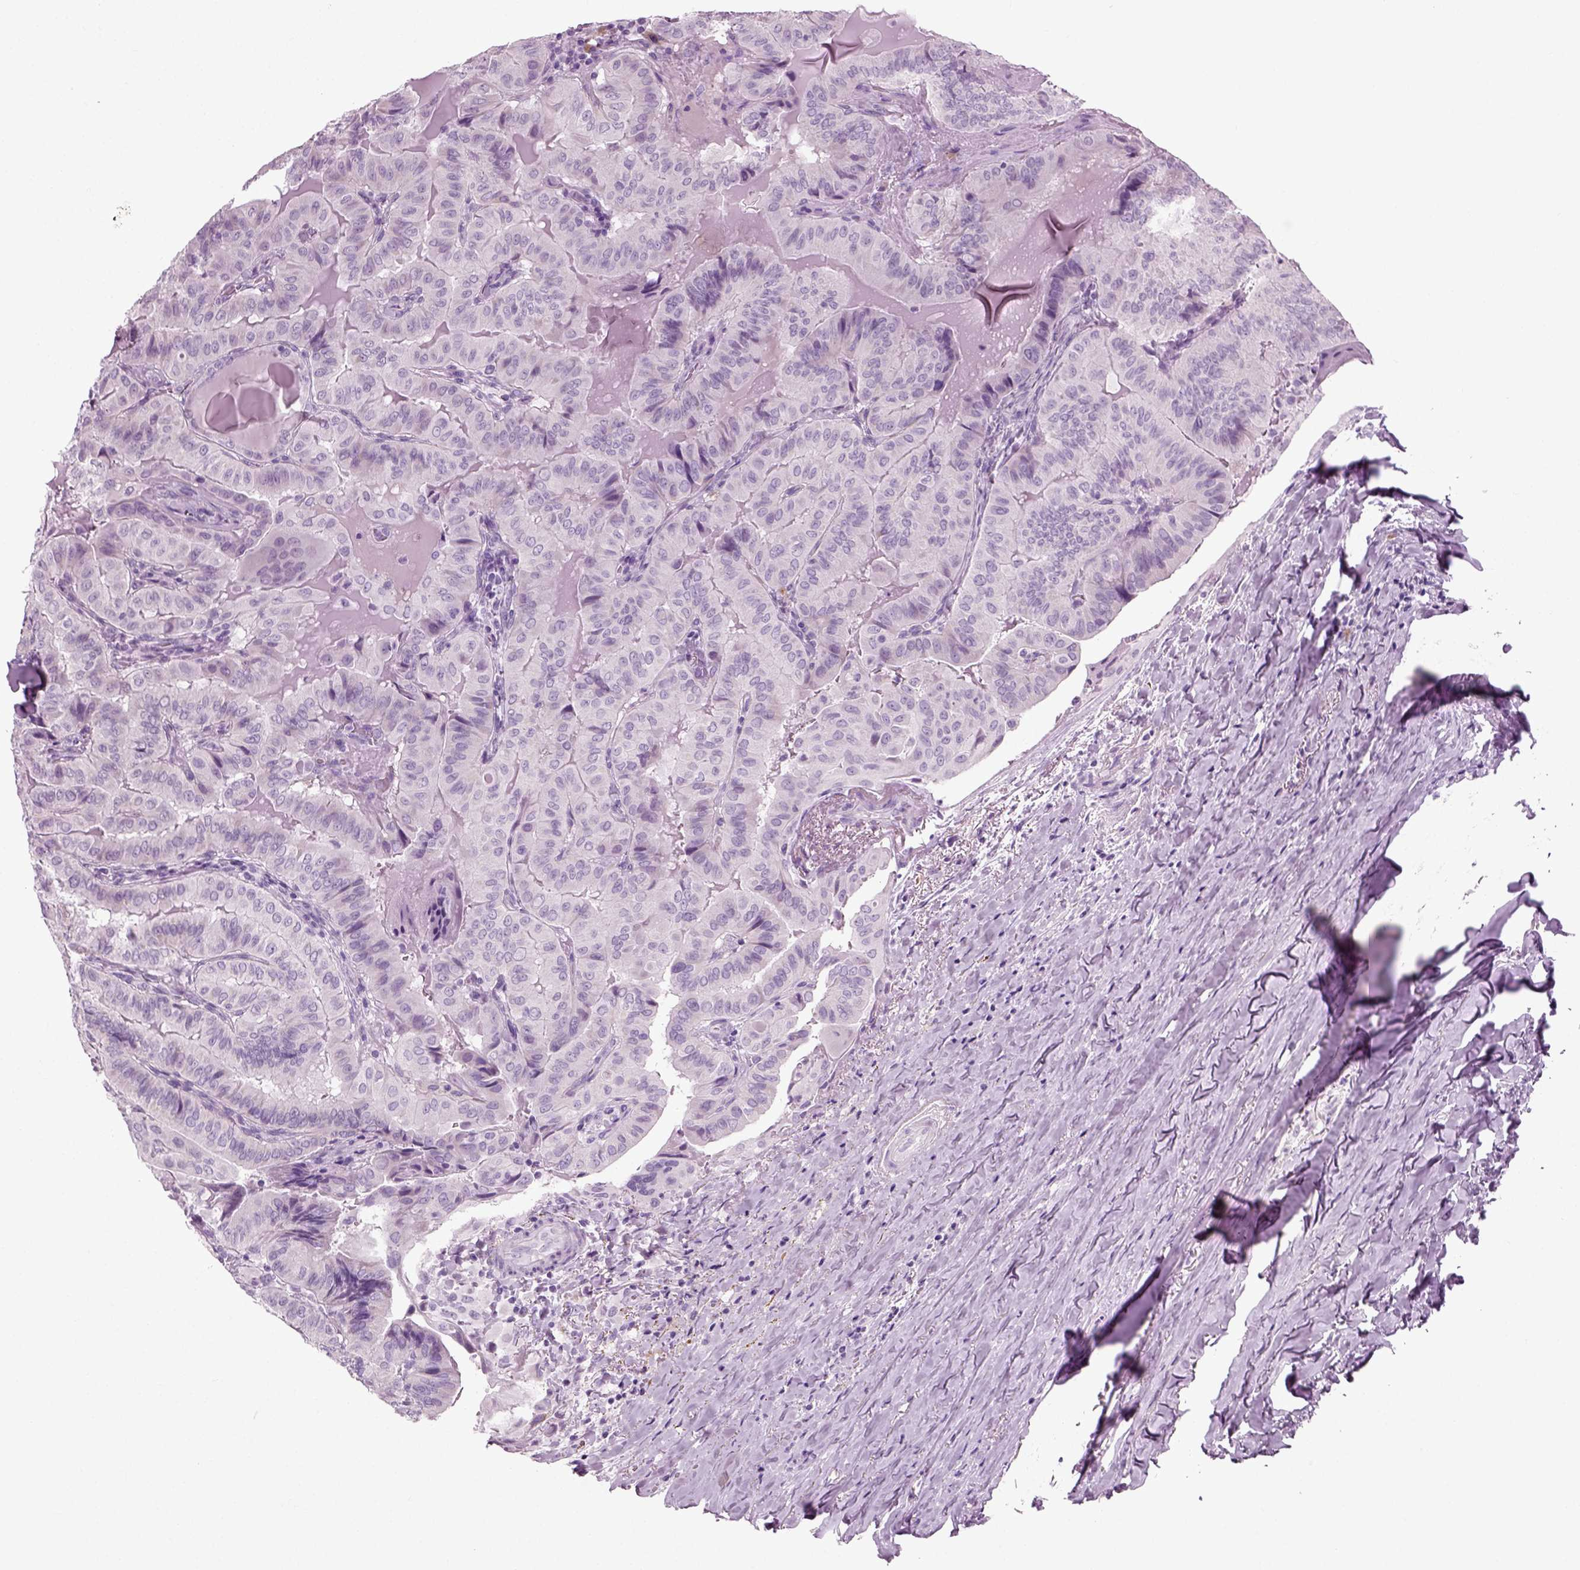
{"staining": {"intensity": "negative", "quantity": "none", "location": "none"}, "tissue": "thyroid cancer", "cell_type": "Tumor cells", "image_type": "cancer", "snomed": [{"axis": "morphology", "description": "Papillary adenocarcinoma, NOS"}, {"axis": "topography", "description": "Thyroid gland"}], "caption": "The micrograph exhibits no significant staining in tumor cells of thyroid papillary adenocarcinoma.", "gene": "PRLH", "patient": {"sex": "female", "age": 68}}